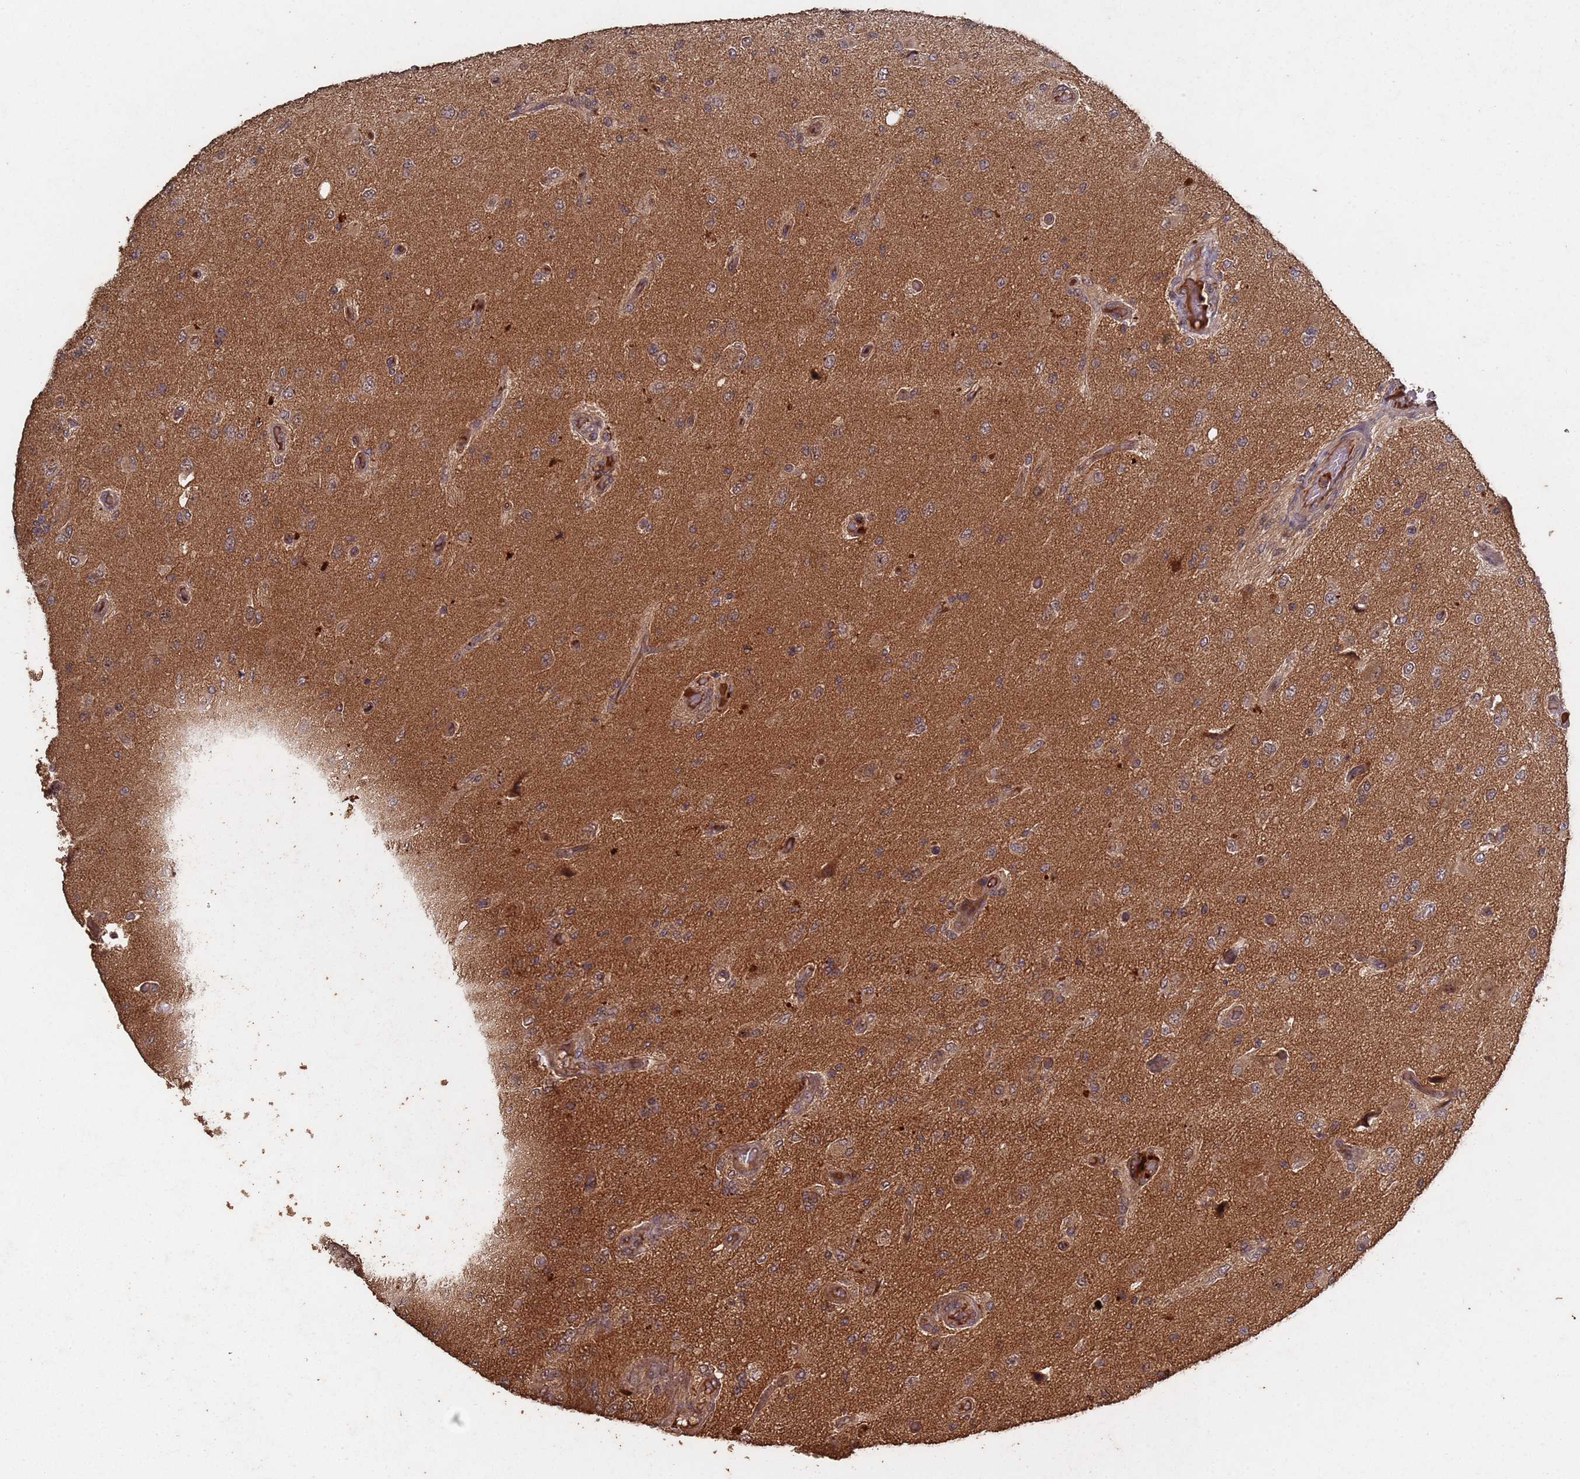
{"staining": {"intensity": "moderate", "quantity": "<25%", "location": "cytoplasmic/membranous,nuclear"}, "tissue": "glioma", "cell_type": "Tumor cells", "image_type": "cancer", "snomed": [{"axis": "morphology", "description": "Normal tissue, NOS"}, {"axis": "morphology", "description": "Glioma, malignant, High grade"}, {"axis": "topography", "description": "Cerebral cortex"}], "caption": "Tumor cells display moderate cytoplasmic/membranous and nuclear staining in about <25% of cells in malignant glioma (high-grade). Immunohistochemistry stains the protein in brown and the nuclei are stained blue.", "gene": "FRAT1", "patient": {"sex": "male", "age": 77}}